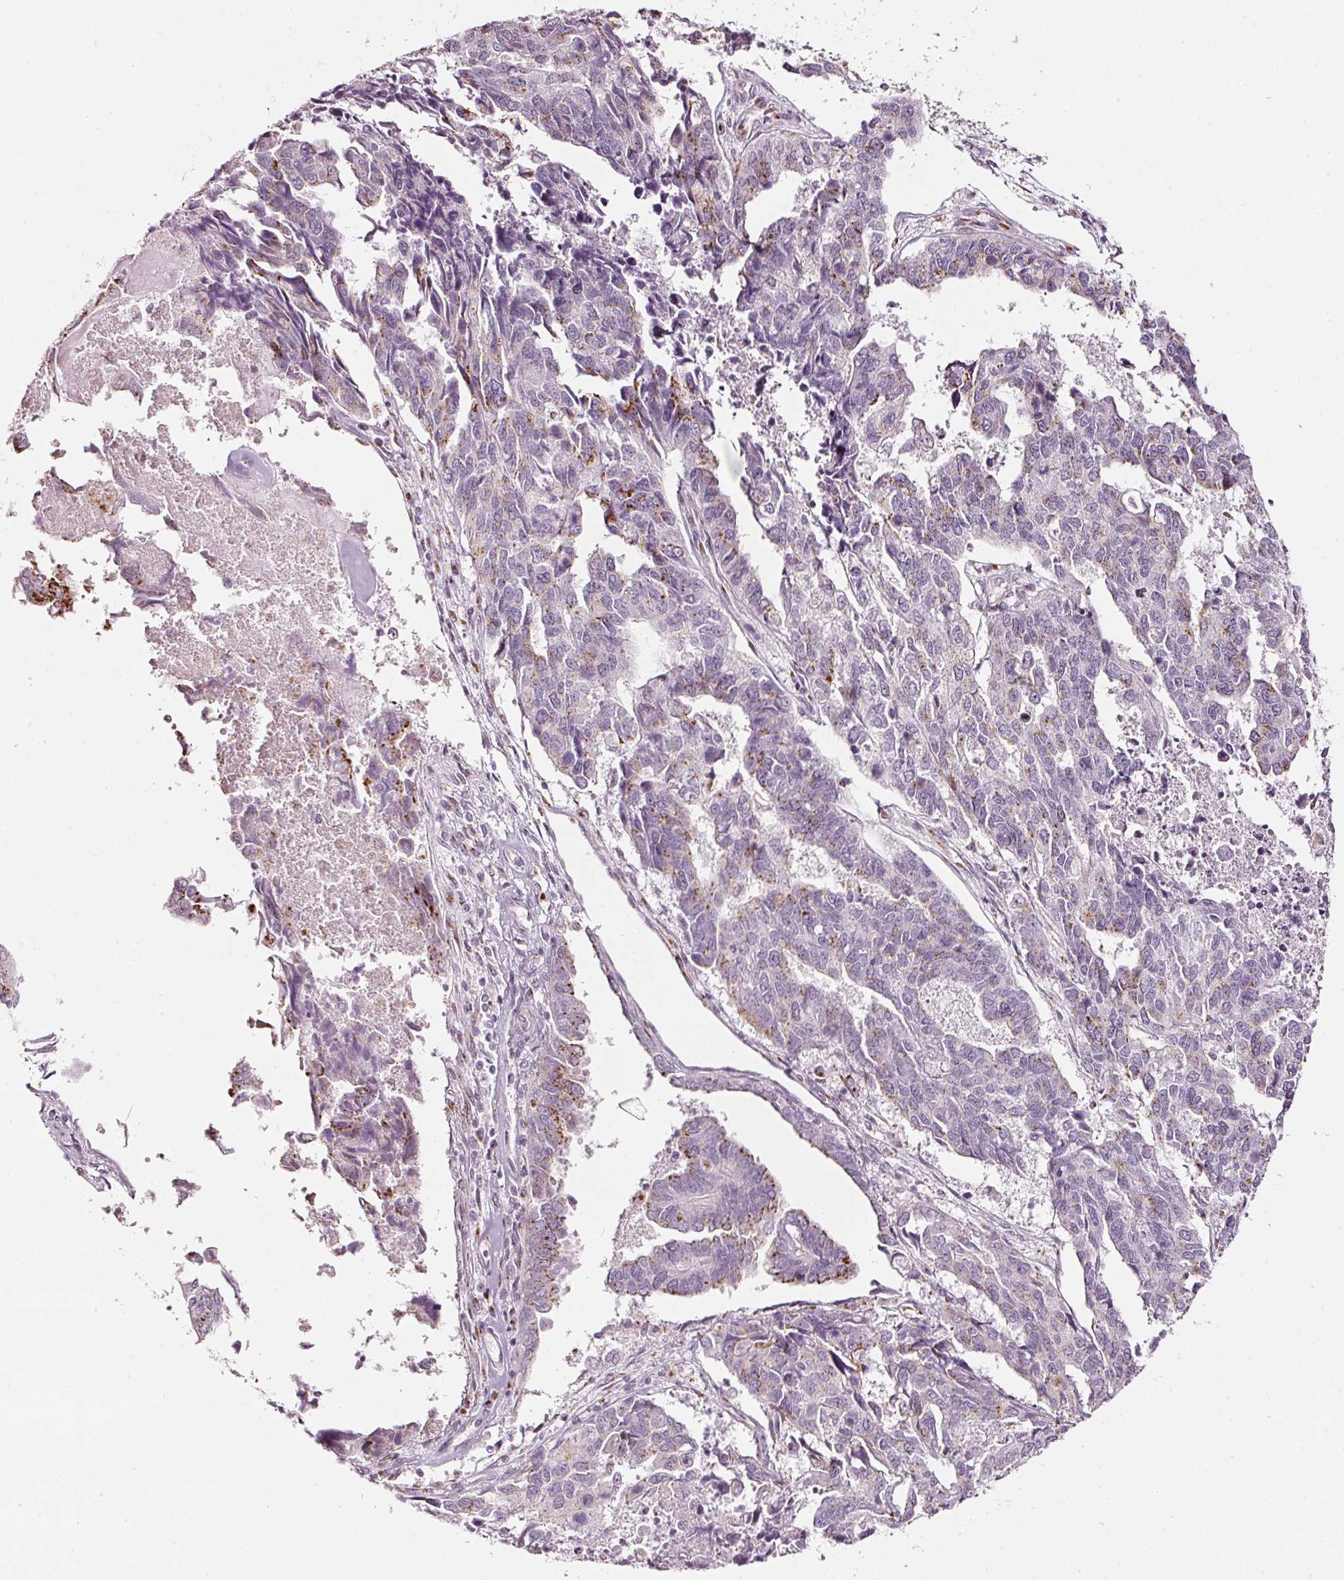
{"staining": {"intensity": "moderate", "quantity": "<25%", "location": "cytoplasmic/membranous"}, "tissue": "endometrial cancer", "cell_type": "Tumor cells", "image_type": "cancer", "snomed": [{"axis": "morphology", "description": "Adenocarcinoma, NOS"}, {"axis": "topography", "description": "Endometrium"}], "caption": "About <25% of tumor cells in endometrial cancer (adenocarcinoma) demonstrate moderate cytoplasmic/membranous protein expression as visualized by brown immunohistochemical staining.", "gene": "SDF4", "patient": {"sex": "female", "age": 73}}